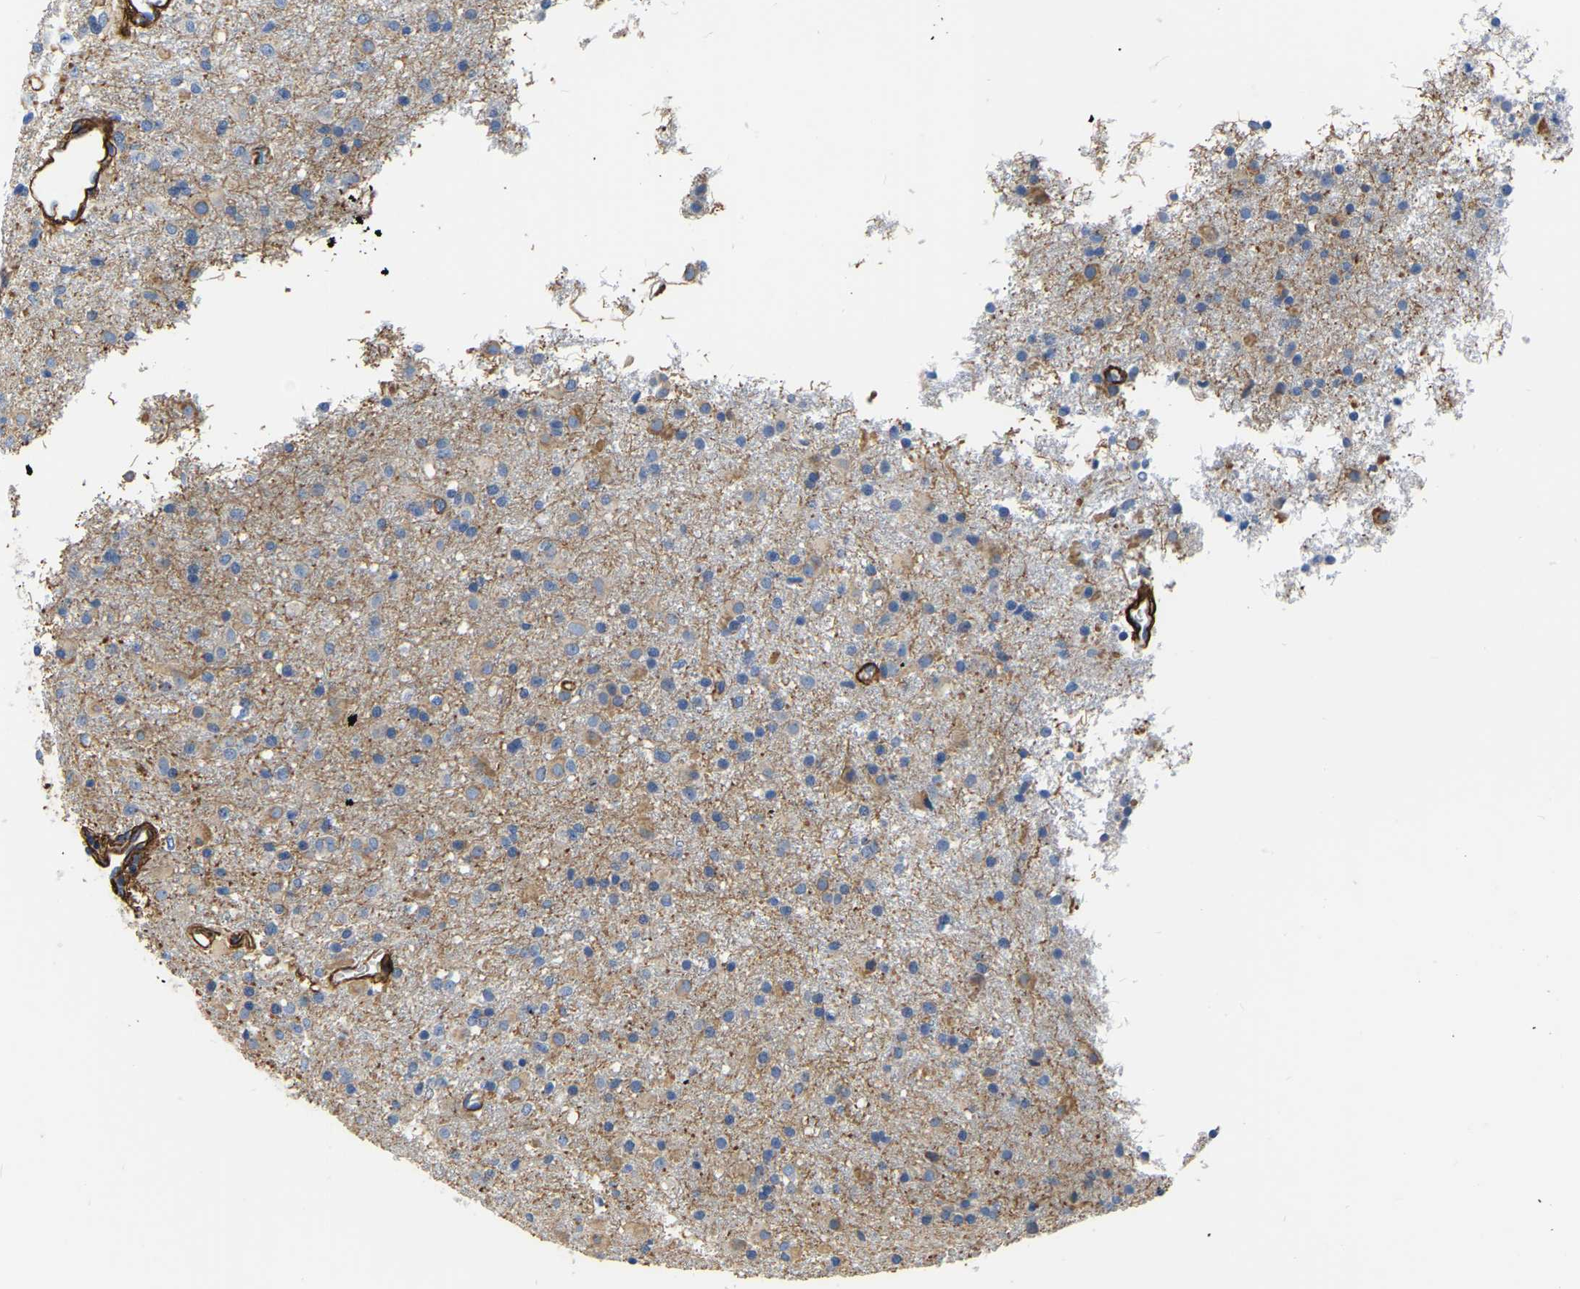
{"staining": {"intensity": "weak", "quantity": "25%-75%", "location": "cytoplasmic/membranous"}, "tissue": "glioma", "cell_type": "Tumor cells", "image_type": "cancer", "snomed": [{"axis": "morphology", "description": "Glioma, malignant, Low grade"}, {"axis": "topography", "description": "Brain"}], "caption": "Immunohistochemistry (IHC) of glioma demonstrates low levels of weak cytoplasmic/membranous expression in about 25%-75% of tumor cells.", "gene": "COL6A1", "patient": {"sex": "male", "age": 65}}